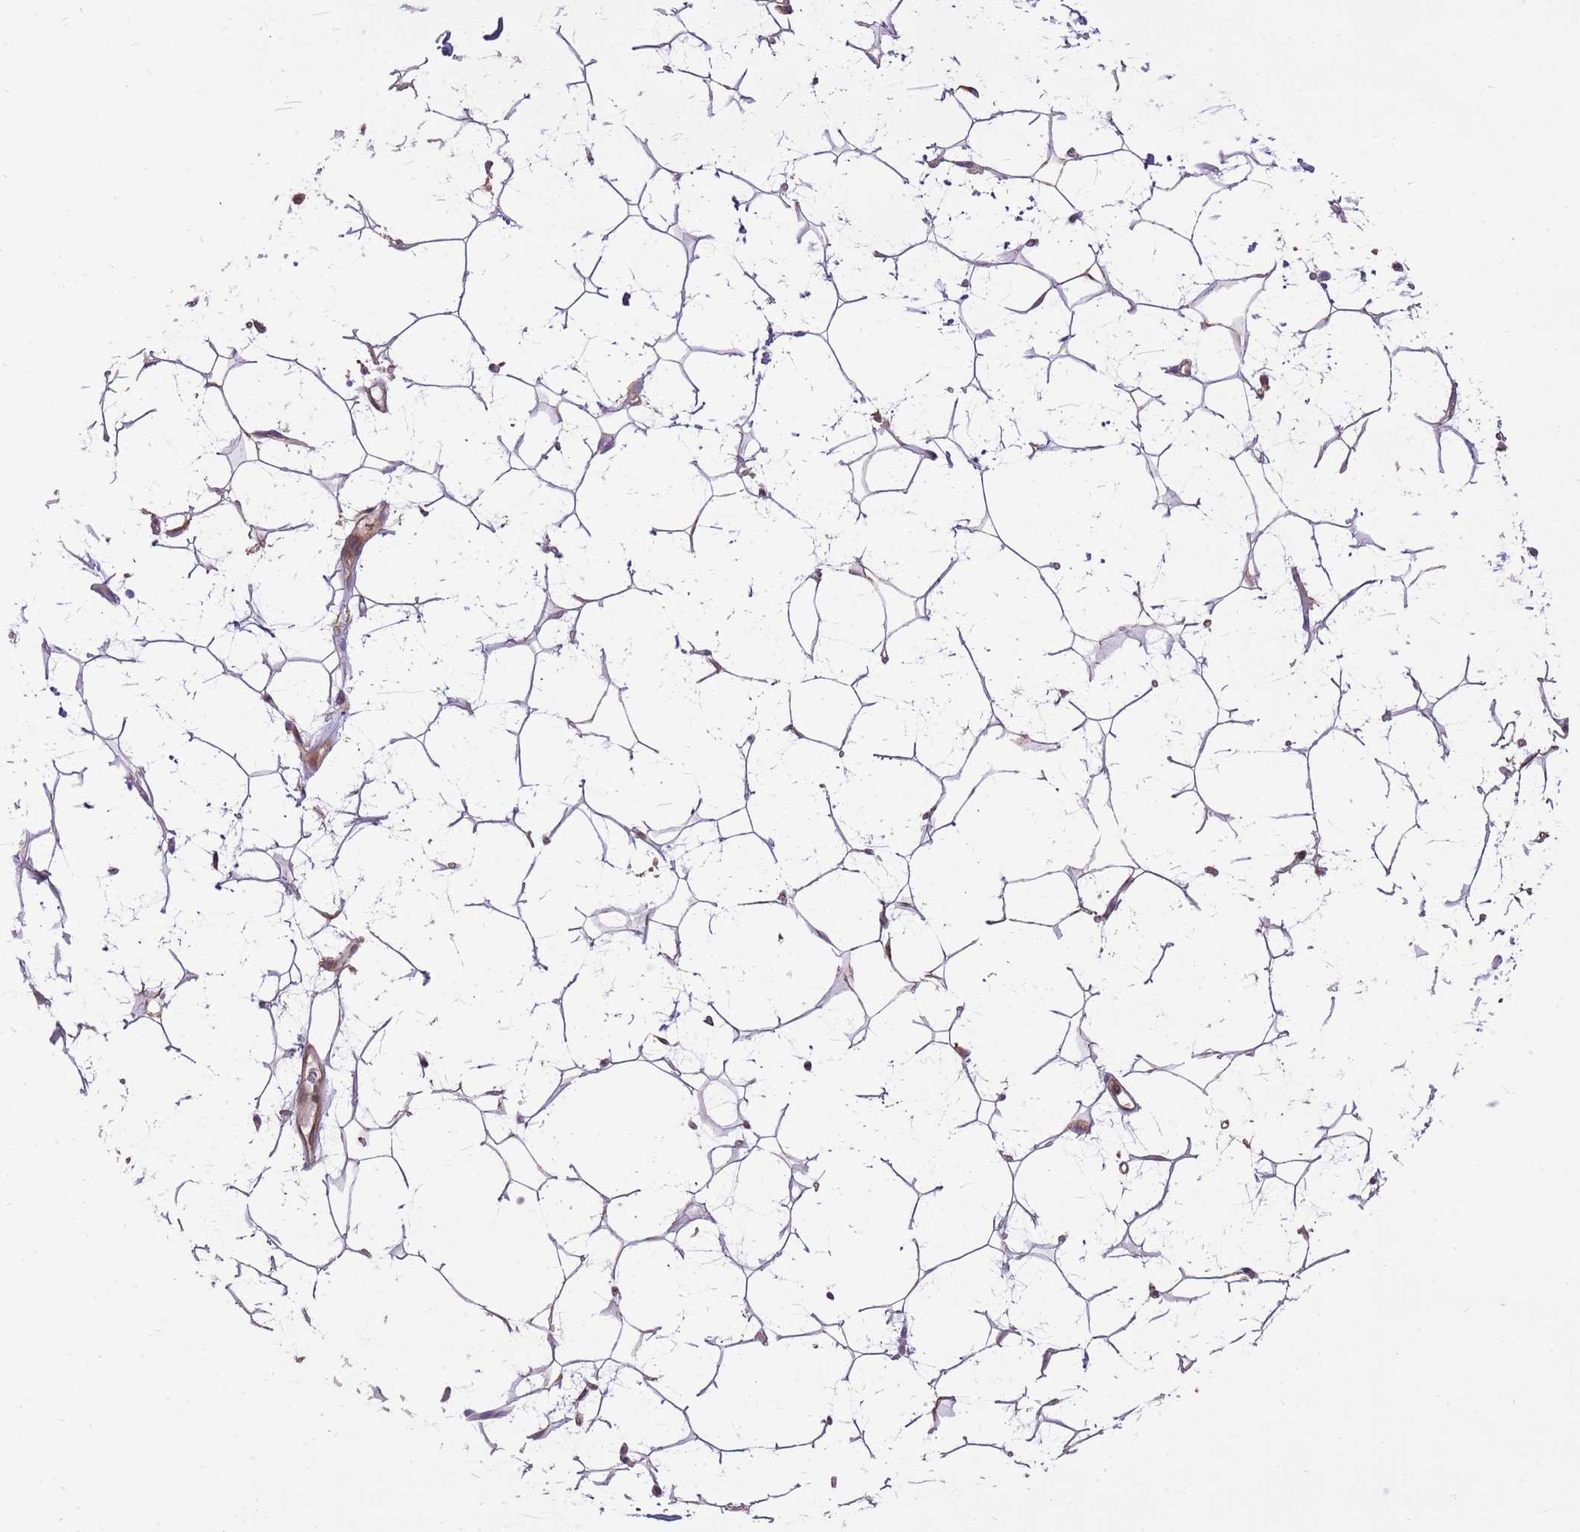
{"staining": {"intensity": "weak", "quantity": ">75%", "location": "cytoplasmic/membranous"}, "tissue": "adipose tissue", "cell_type": "Adipocytes", "image_type": "normal", "snomed": [{"axis": "morphology", "description": "Normal tissue, NOS"}, {"axis": "topography", "description": "Breast"}], "caption": "A high-resolution histopathology image shows IHC staining of benign adipose tissue, which reveals weak cytoplasmic/membranous positivity in approximately >75% of adipocytes. (Brightfield microscopy of DAB IHC at high magnification).", "gene": "WASHC4", "patient": {"sex": "female", "age": 26}}